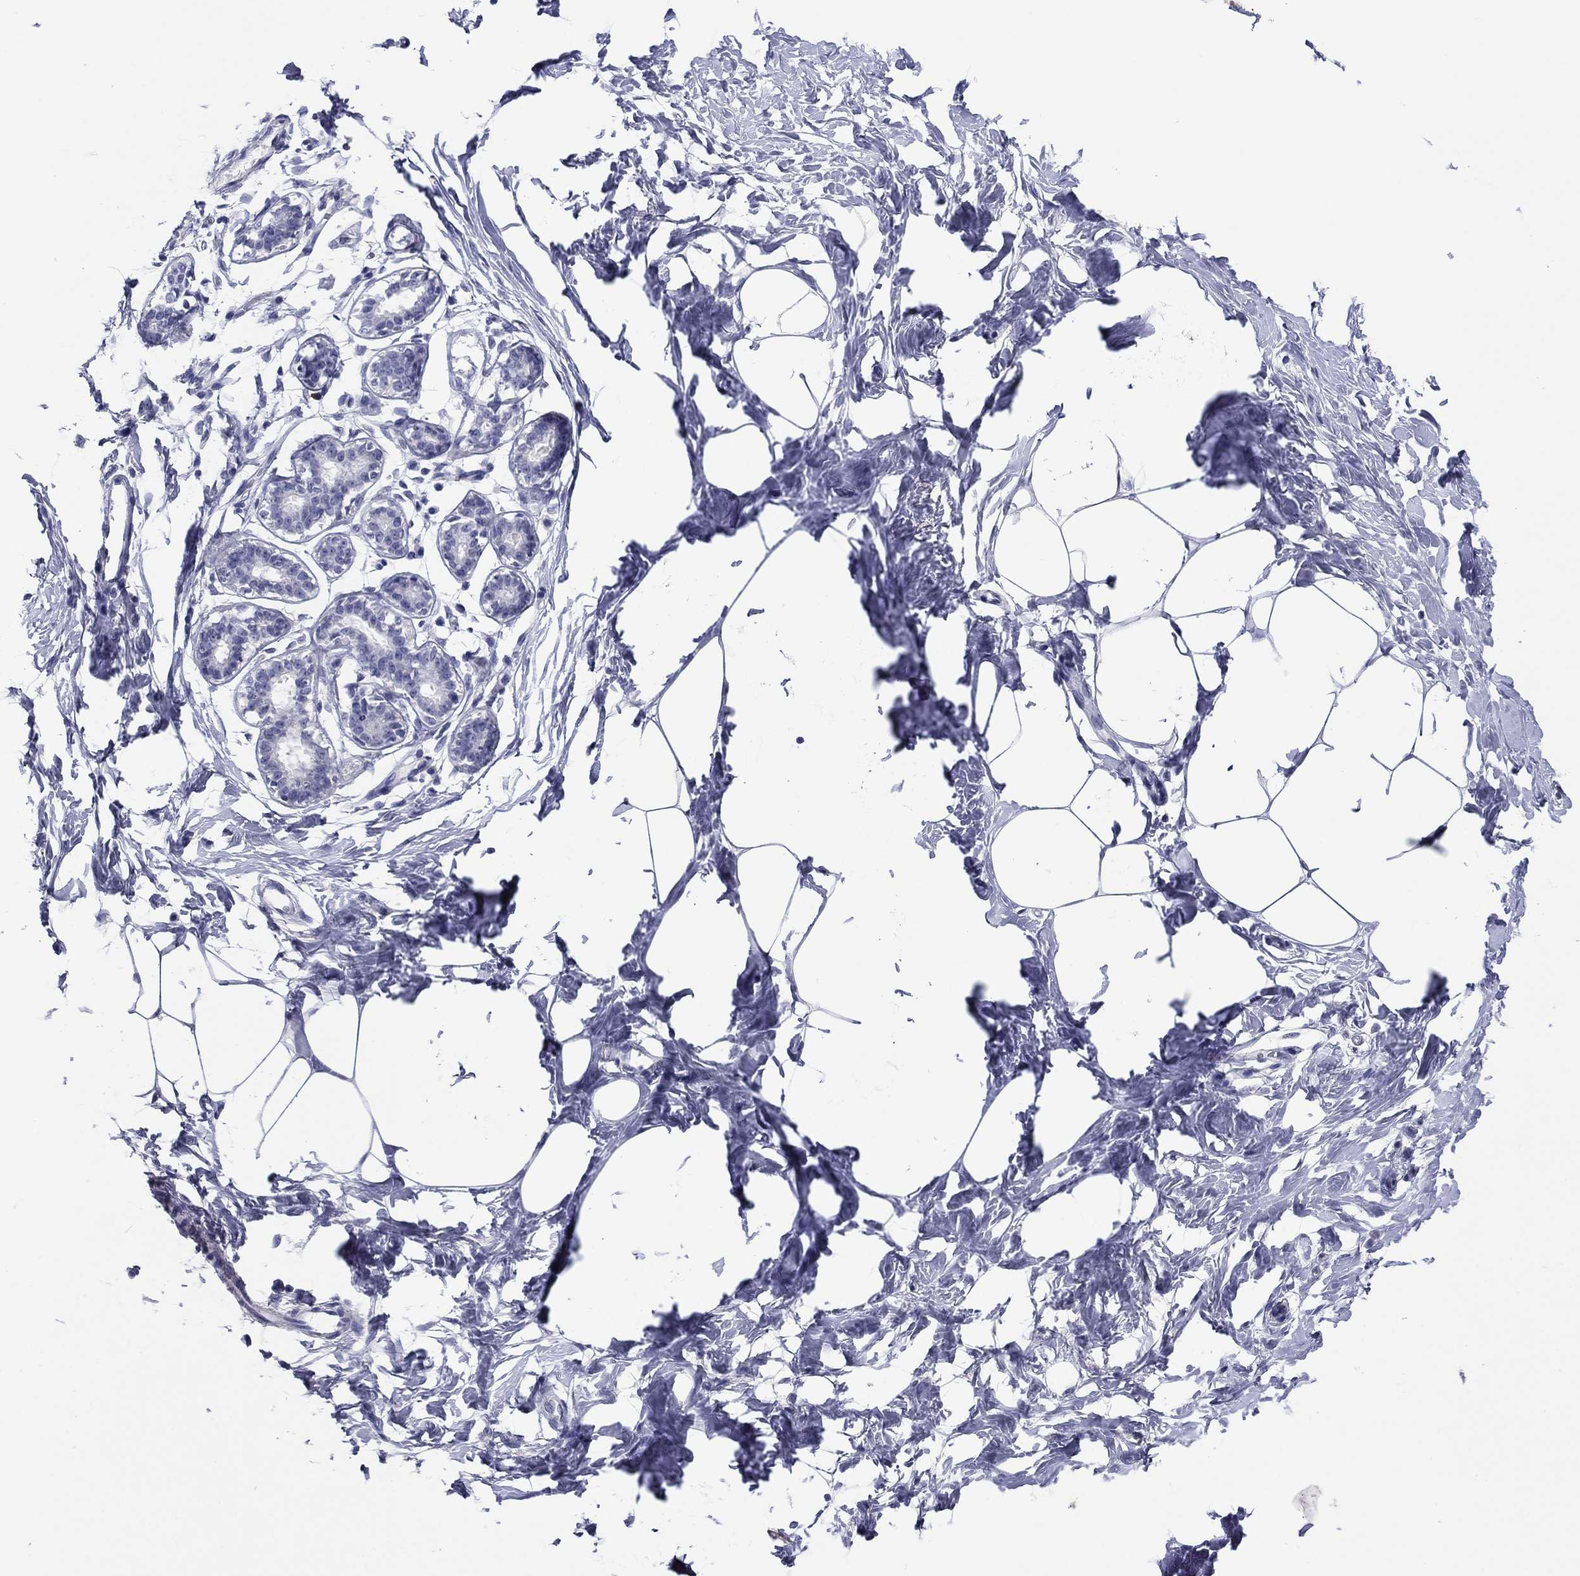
{"staining": {"intensity": "negative", "quantity": "none", "location": "none"}, "tissue": "breast", "cell_type": "Adipocytes", "image_type": "normal", "snomed": [{"axis": "morphology", "description": "Normal tissue, NOS"}, {"axis": "morphology", "description": "Lobular carcinoma, in situ"}, {"axis": "topography", "description": "Breast"}], "caption": "The immunohistochemistry (IHC) photomicrograph has no significant expression in adipocytes of breast.", "gene": "HAO1", "patient": {"sex": "female", "age": 35}}